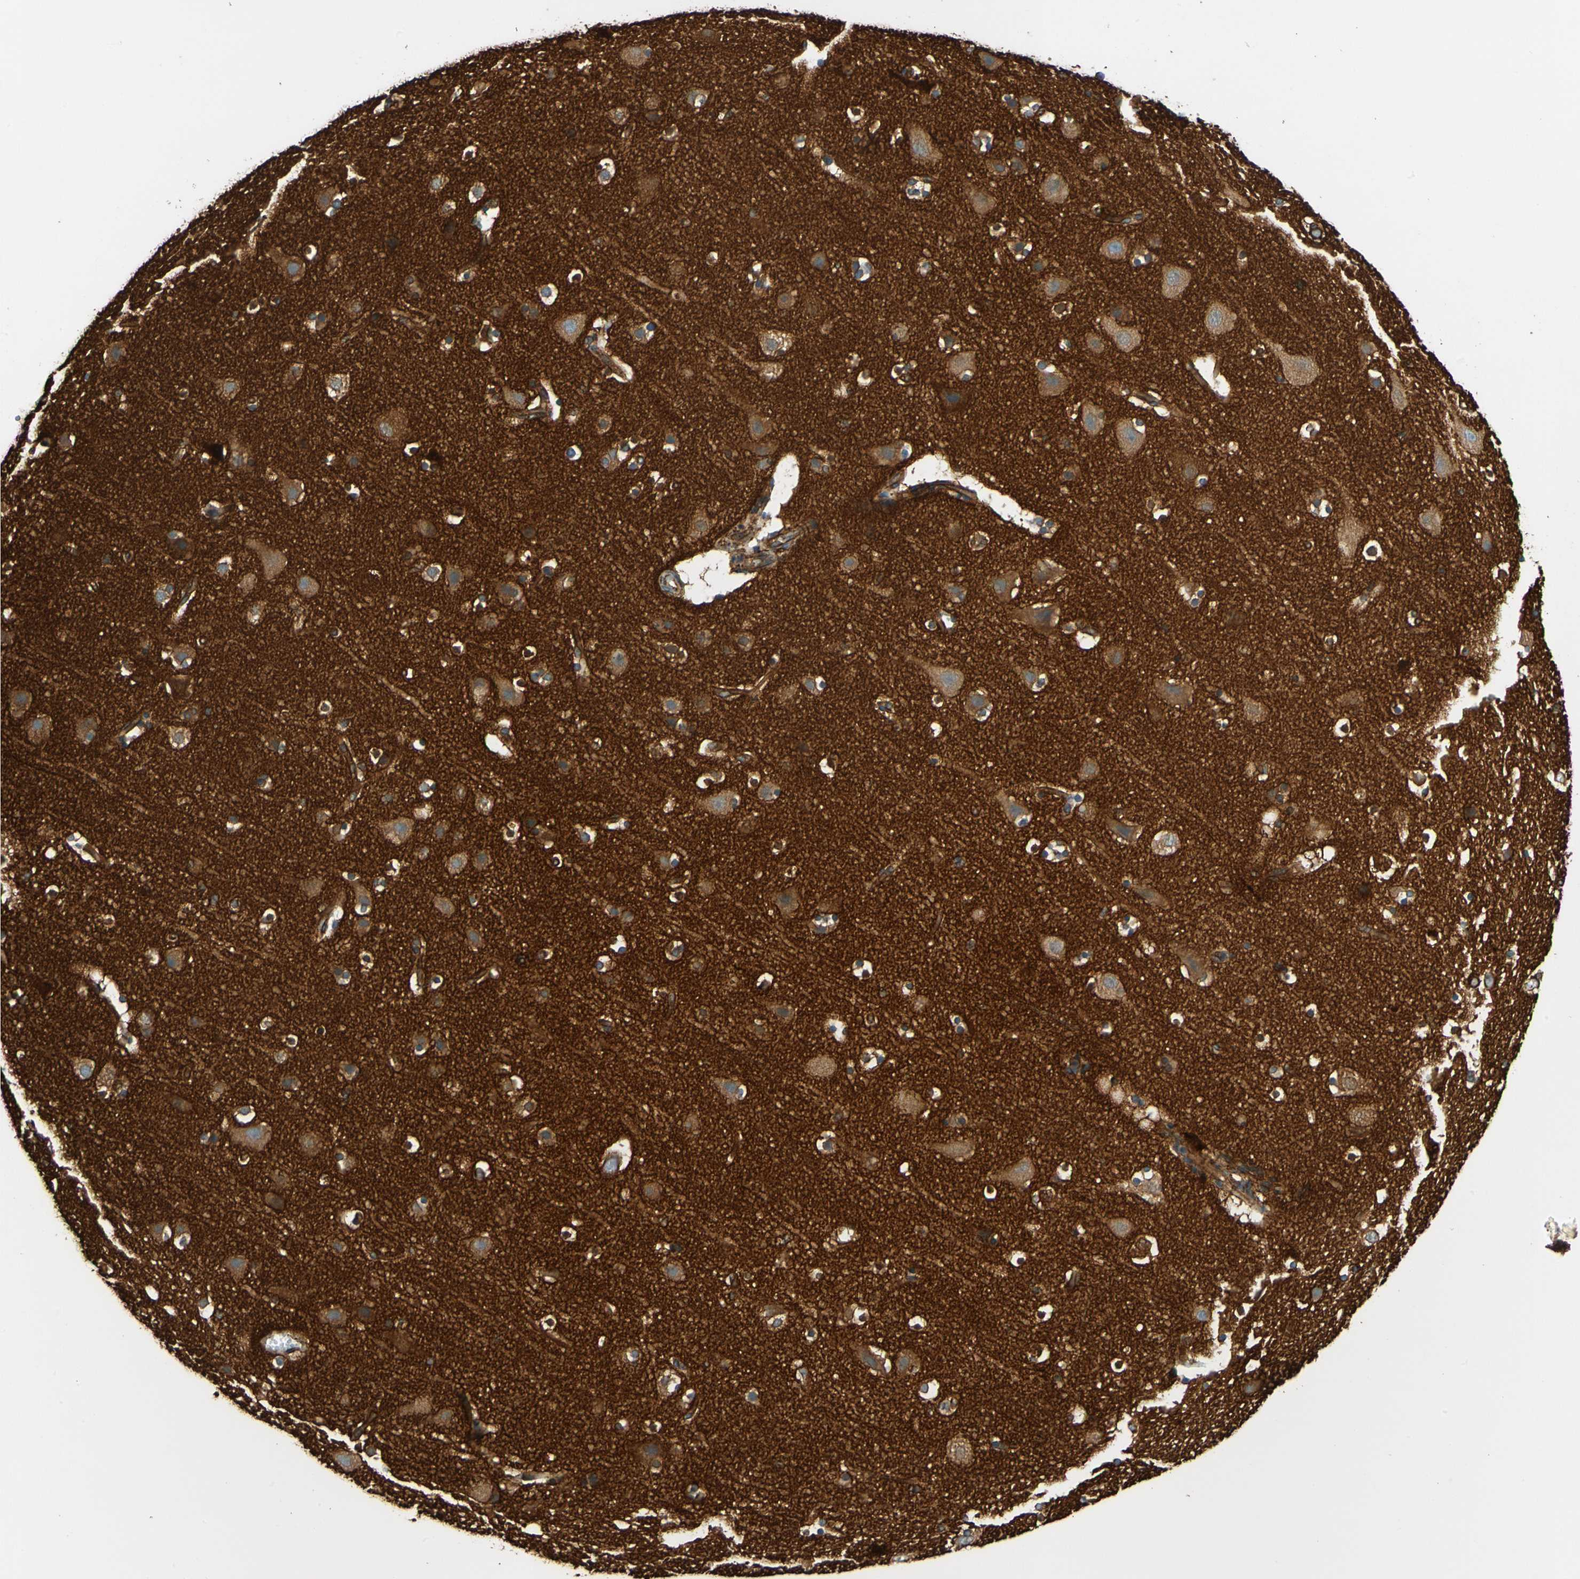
{"staining": {"intensity": "moderate", "quantity": ">75%", "location": "cytoplasmic/membranous"}, "tissue": "cerebral cortex", "cell_type": "Endothelial cells", "image_type": "normal", "snomed": [{"axis": "morphology", "description": "Normal tissue, NOS"}, {"axis": "topography", "description": "Cerebral cortex"}], "caption": "Benign cerebral cortex displays moderate cytoplasmic/membranous staining in about >75% of endothelial cells, visualized by immunohistochemistry.", "gene": "SPTAN1", "patient": {"sex": "male", "age": 45}}